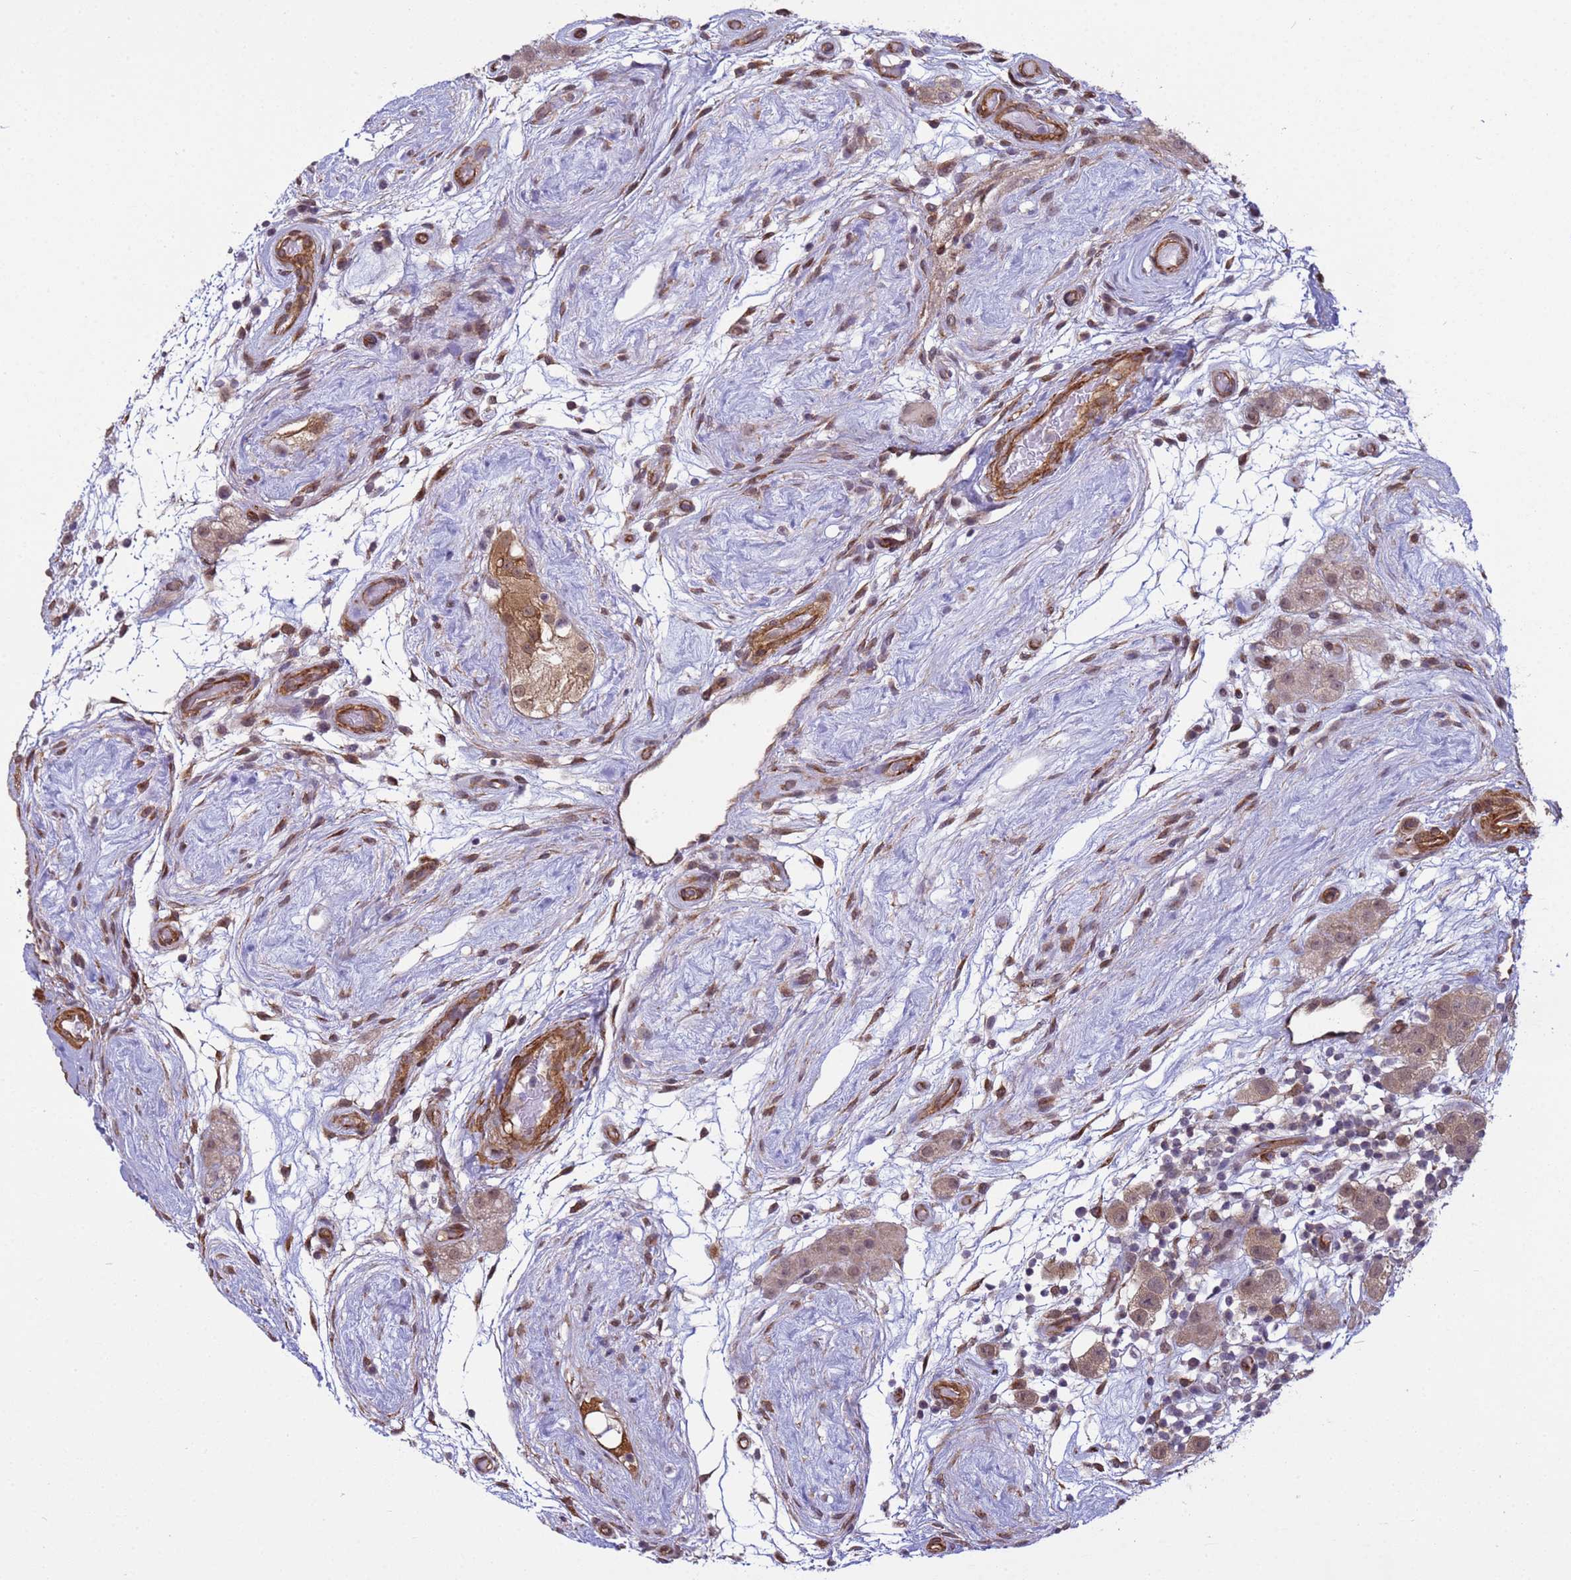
{"staining": {"intensity": "weak", "quantity": ">75%", "location": "cytoplasmic/membranous,nuclear"}, "tissue": "testis cancer", "cell_type": "Tumor cells", "image_type": "cancer", "snomed": [{"axis": "morphology", "description": "Seminoma, NOS"}, {"axis": "topography", "description": "Testis"}], "caption": "Weak cytoplasmic/membranous and nuclear staining is seen in about >75% of tumor cells in seminoma (testis).", "gene": "ITGB4", "patient": {"sex": "male", "age": 34}}